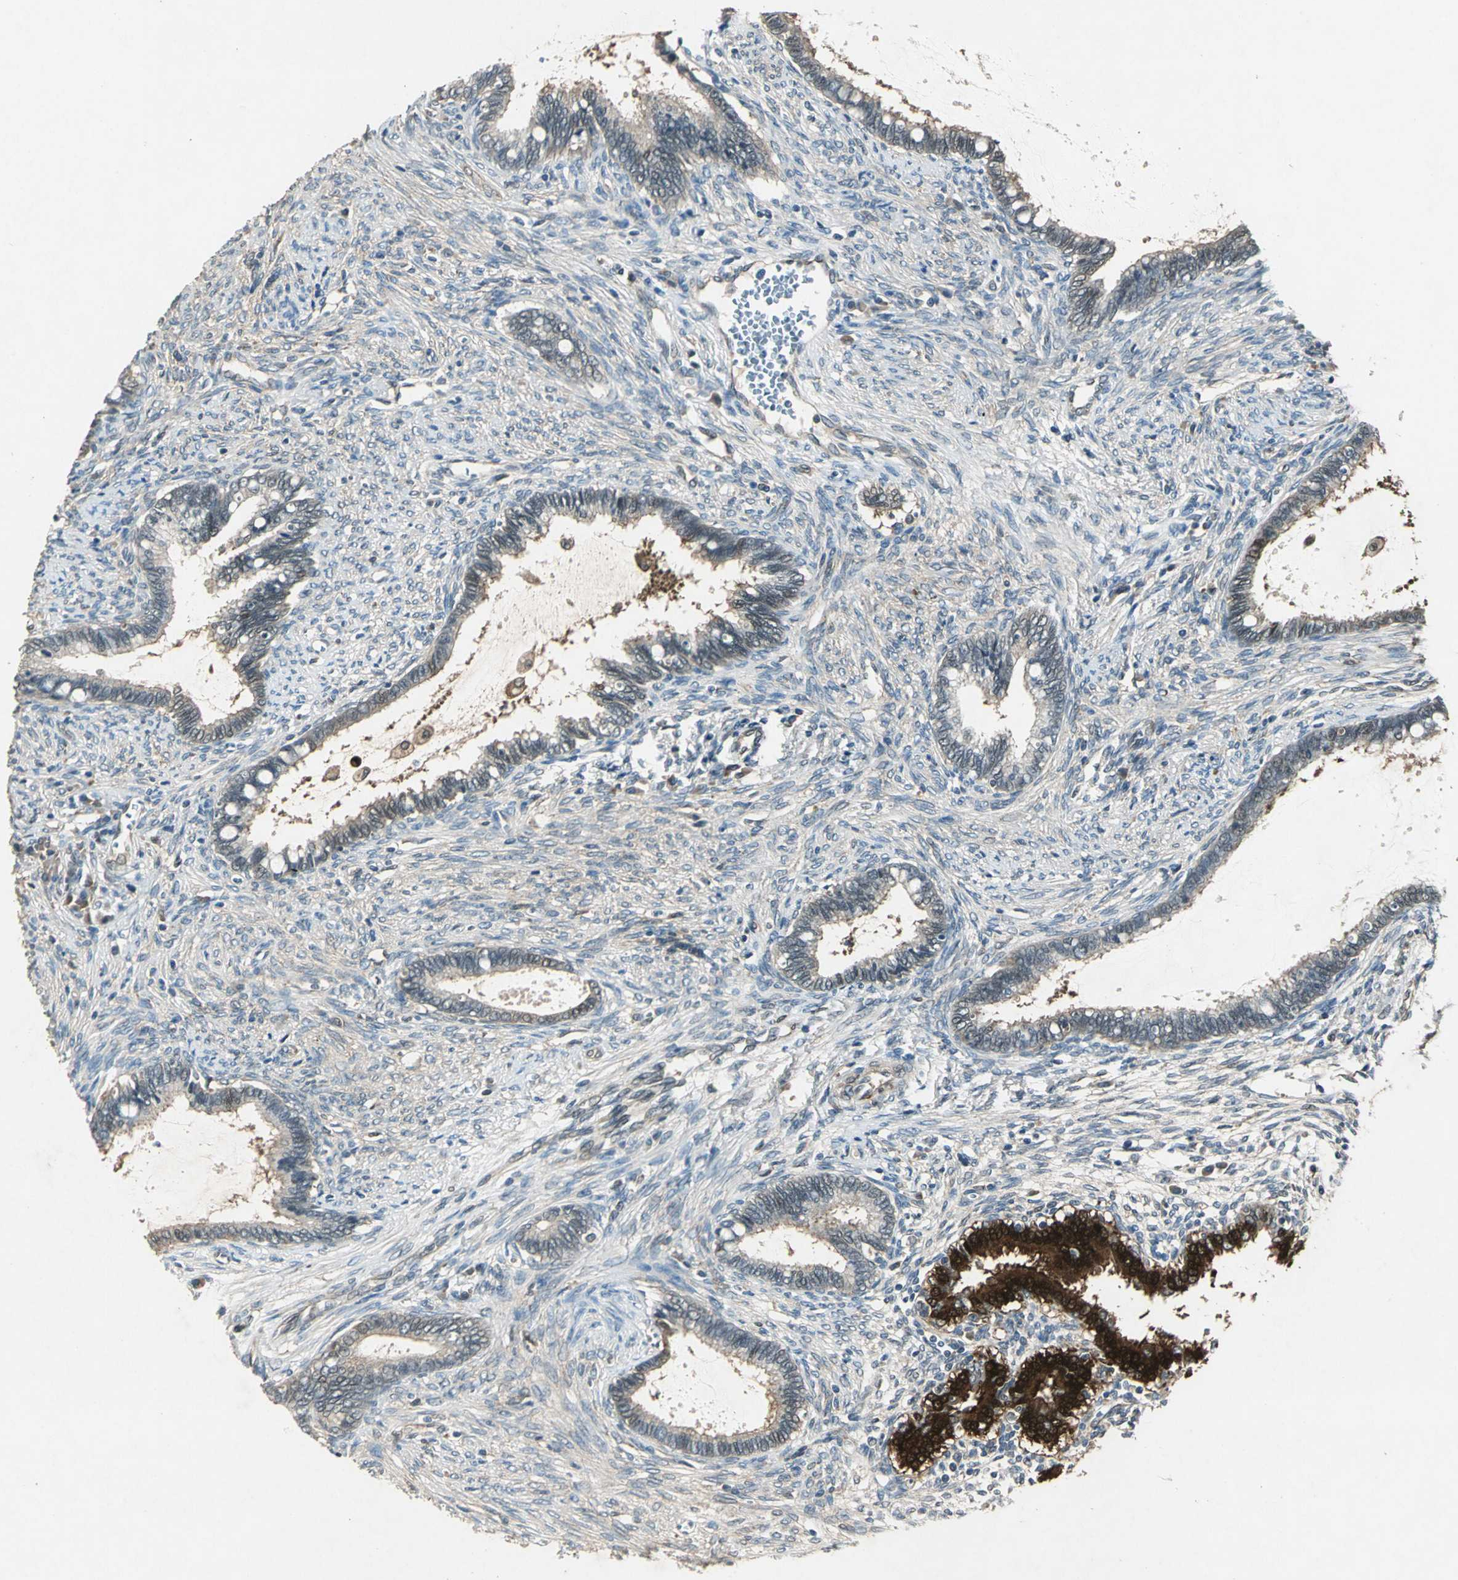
{"staining": {"intensity": "weak", "quantity": ">75%", "location": "cytoplasmic/membranous"}, "tissue": "cervical cancer", "cell_type": "Tumor cells", "image_type": "cancer", "snomed": [{"axis": "morphology", "description": "Adenocarcinoma, NOS"}, {"axis": "topography", "description": "Cervix"}], "caption": "DAB (3,3'-diaminobenzidine) immunohistochemical staining of human cervical cancer shows weak cytoplasmic/membranous protein staining in about >75% of tumor cells. (DAB IHC, brown staining for protein, blue staining for nuclei).", "gene": "RRM2B", "patient": {"sex": "female", "age": 44}}